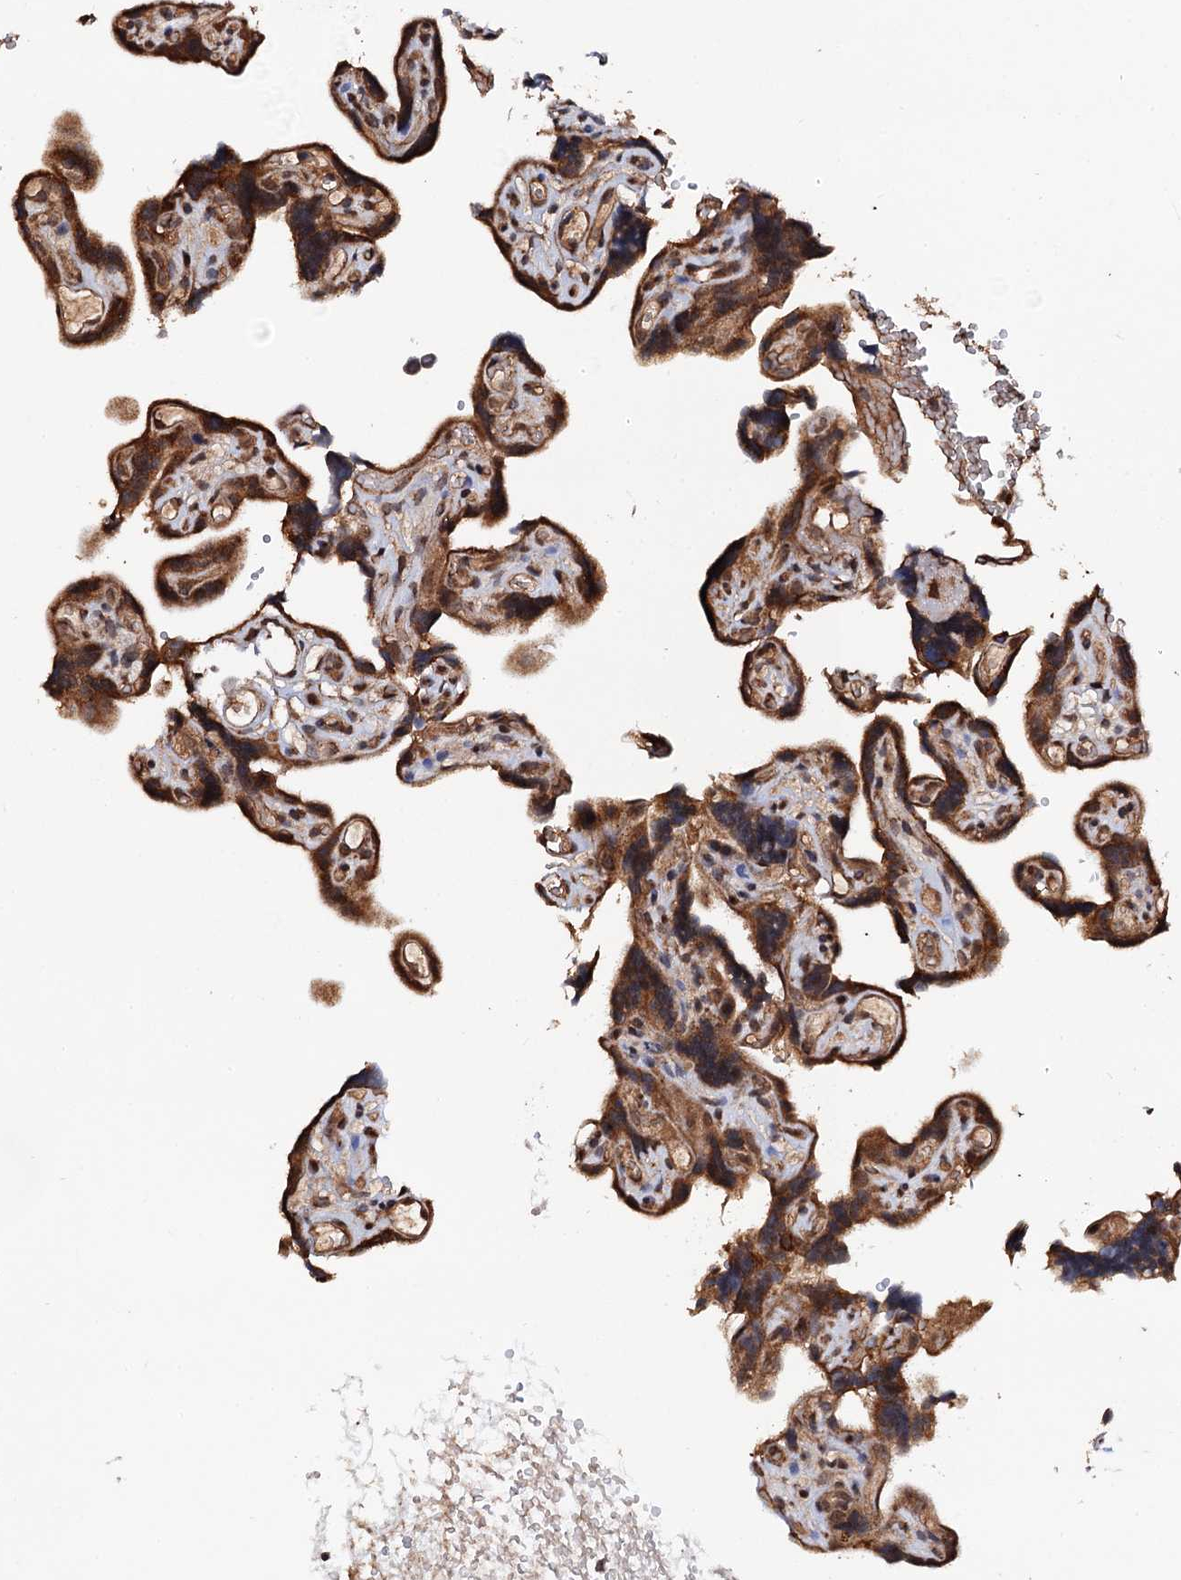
{"staining": {"intensity": "moderate", "quantity": ">75%", "location": "cytoplasmic/membranous"}, "tissue": "placenta", "cell_type": "Decidual cells", "image_type": "normal", "snomed": [{"axis": "morphology", "description": "Normal tissue, NOS"}, {"axis": "topography", "description": "Placenta"}], "caption": "This is a photomicrograph of immunohistochemistry (IHC) staining of benign placenta, which shows moderate staining in the cytoplasmic/membranous of decidual cells.", "gene": "MIER2", "patient": {"sex": "female", "age": 30}}